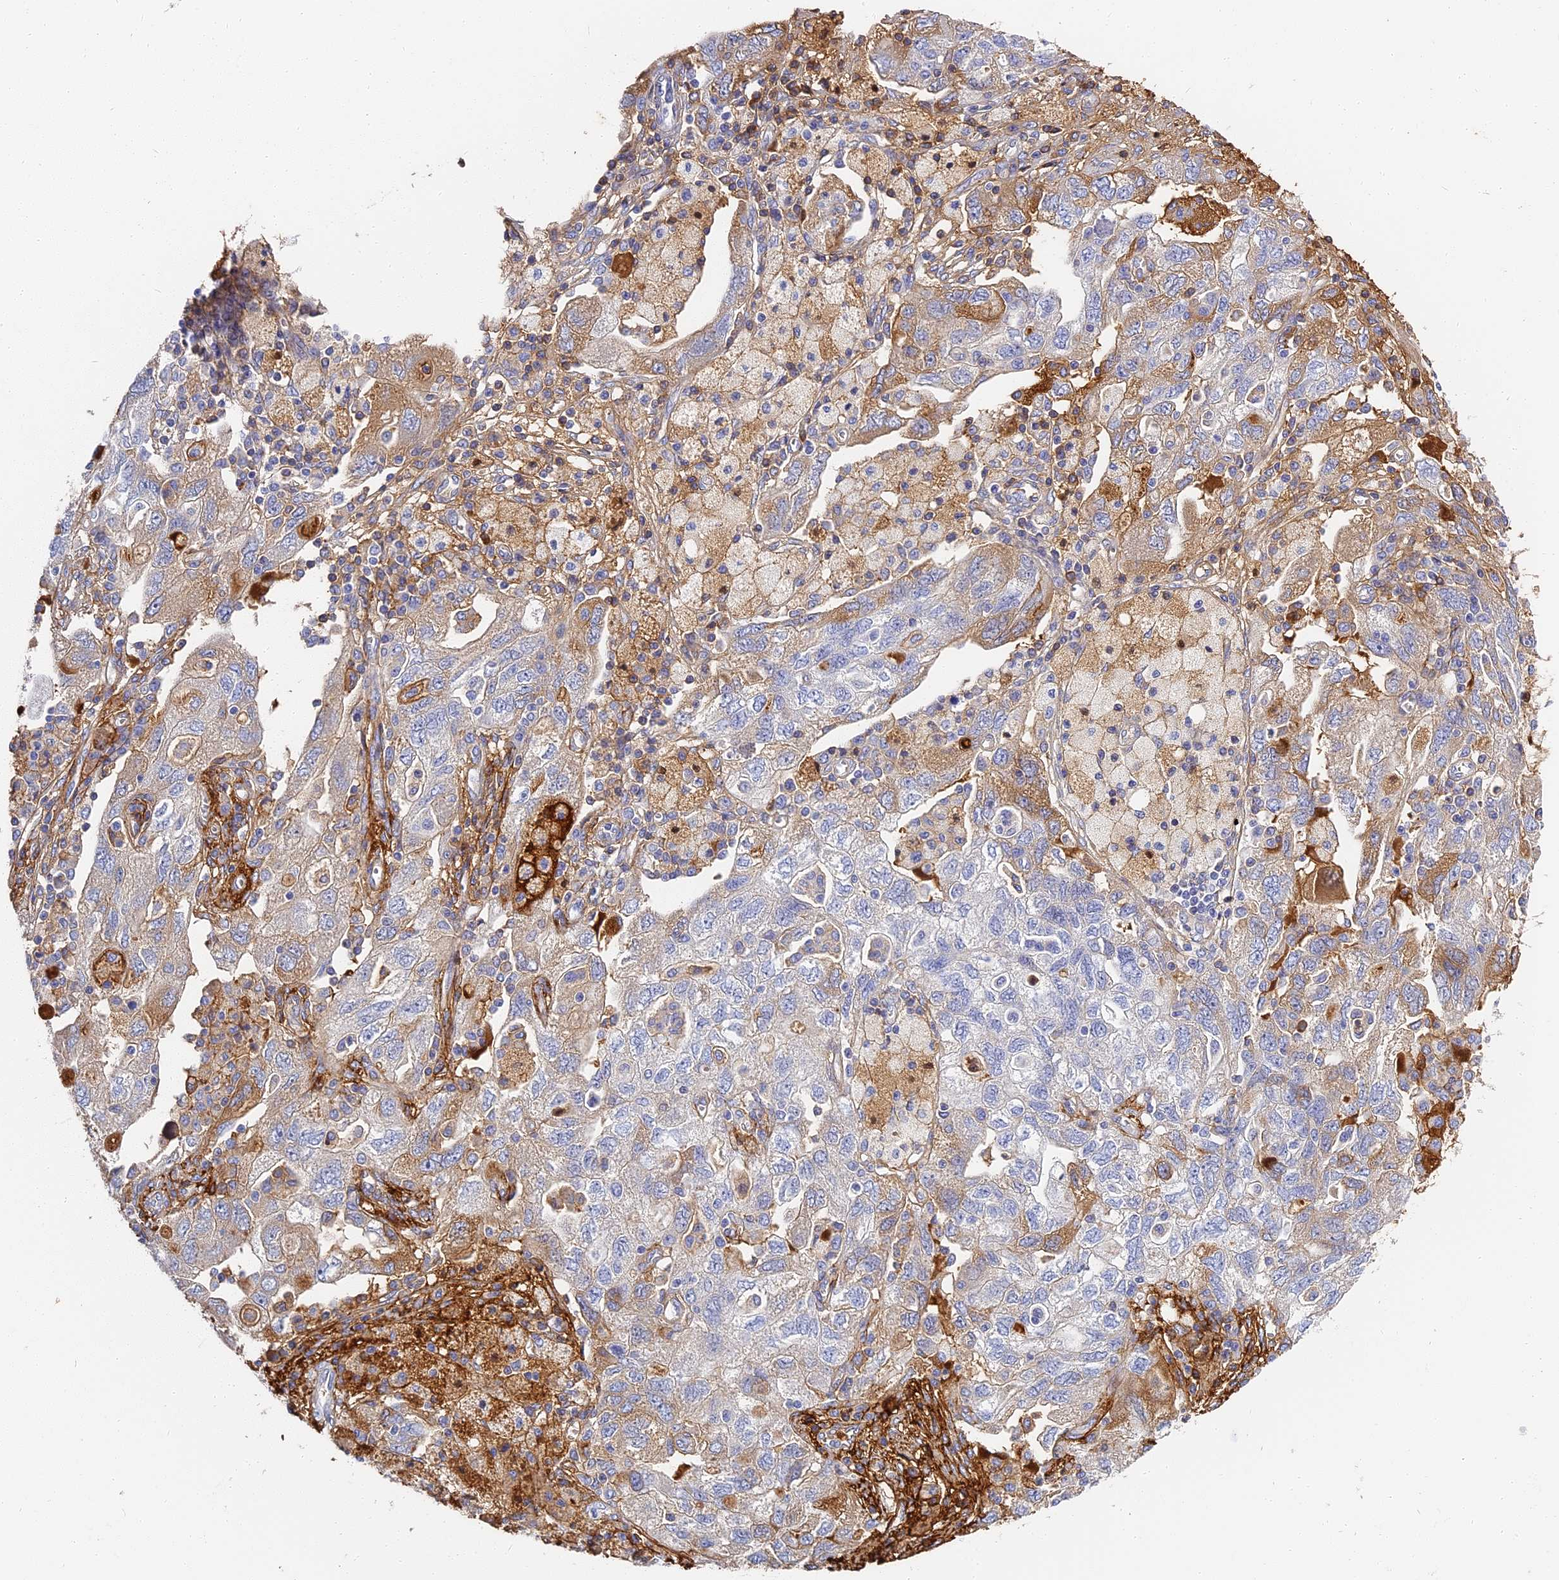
{"staining": {"intensity": "moderate", "quantity": "<25%", "location": "cytoplasmic/membranous"}, "tissue": "ovarian cancer", "cell_type": "Tumor cells", "image_type": "cancer", "snomed": [{"axis": "morphology", "description": "Carcinoma, NOS"}, {"axis": "morphology", "description": "Cystadenocarcinoma, serous, NOS"}, {"axis": "topography", "description": "Ovary"}], "caption": "Protein expression analysis of ovarian cancer demonstrates moderate cytoplasmic/membranous staining in about <25% of tumor cells. The staining was performed using DAB to visualize the protein expression in brown, while the nuclei were stained in blue with hematoxylin (Magnification: 20x).", "gene": "ITIH1", "patient": {"sex": "female", "age": 69}}